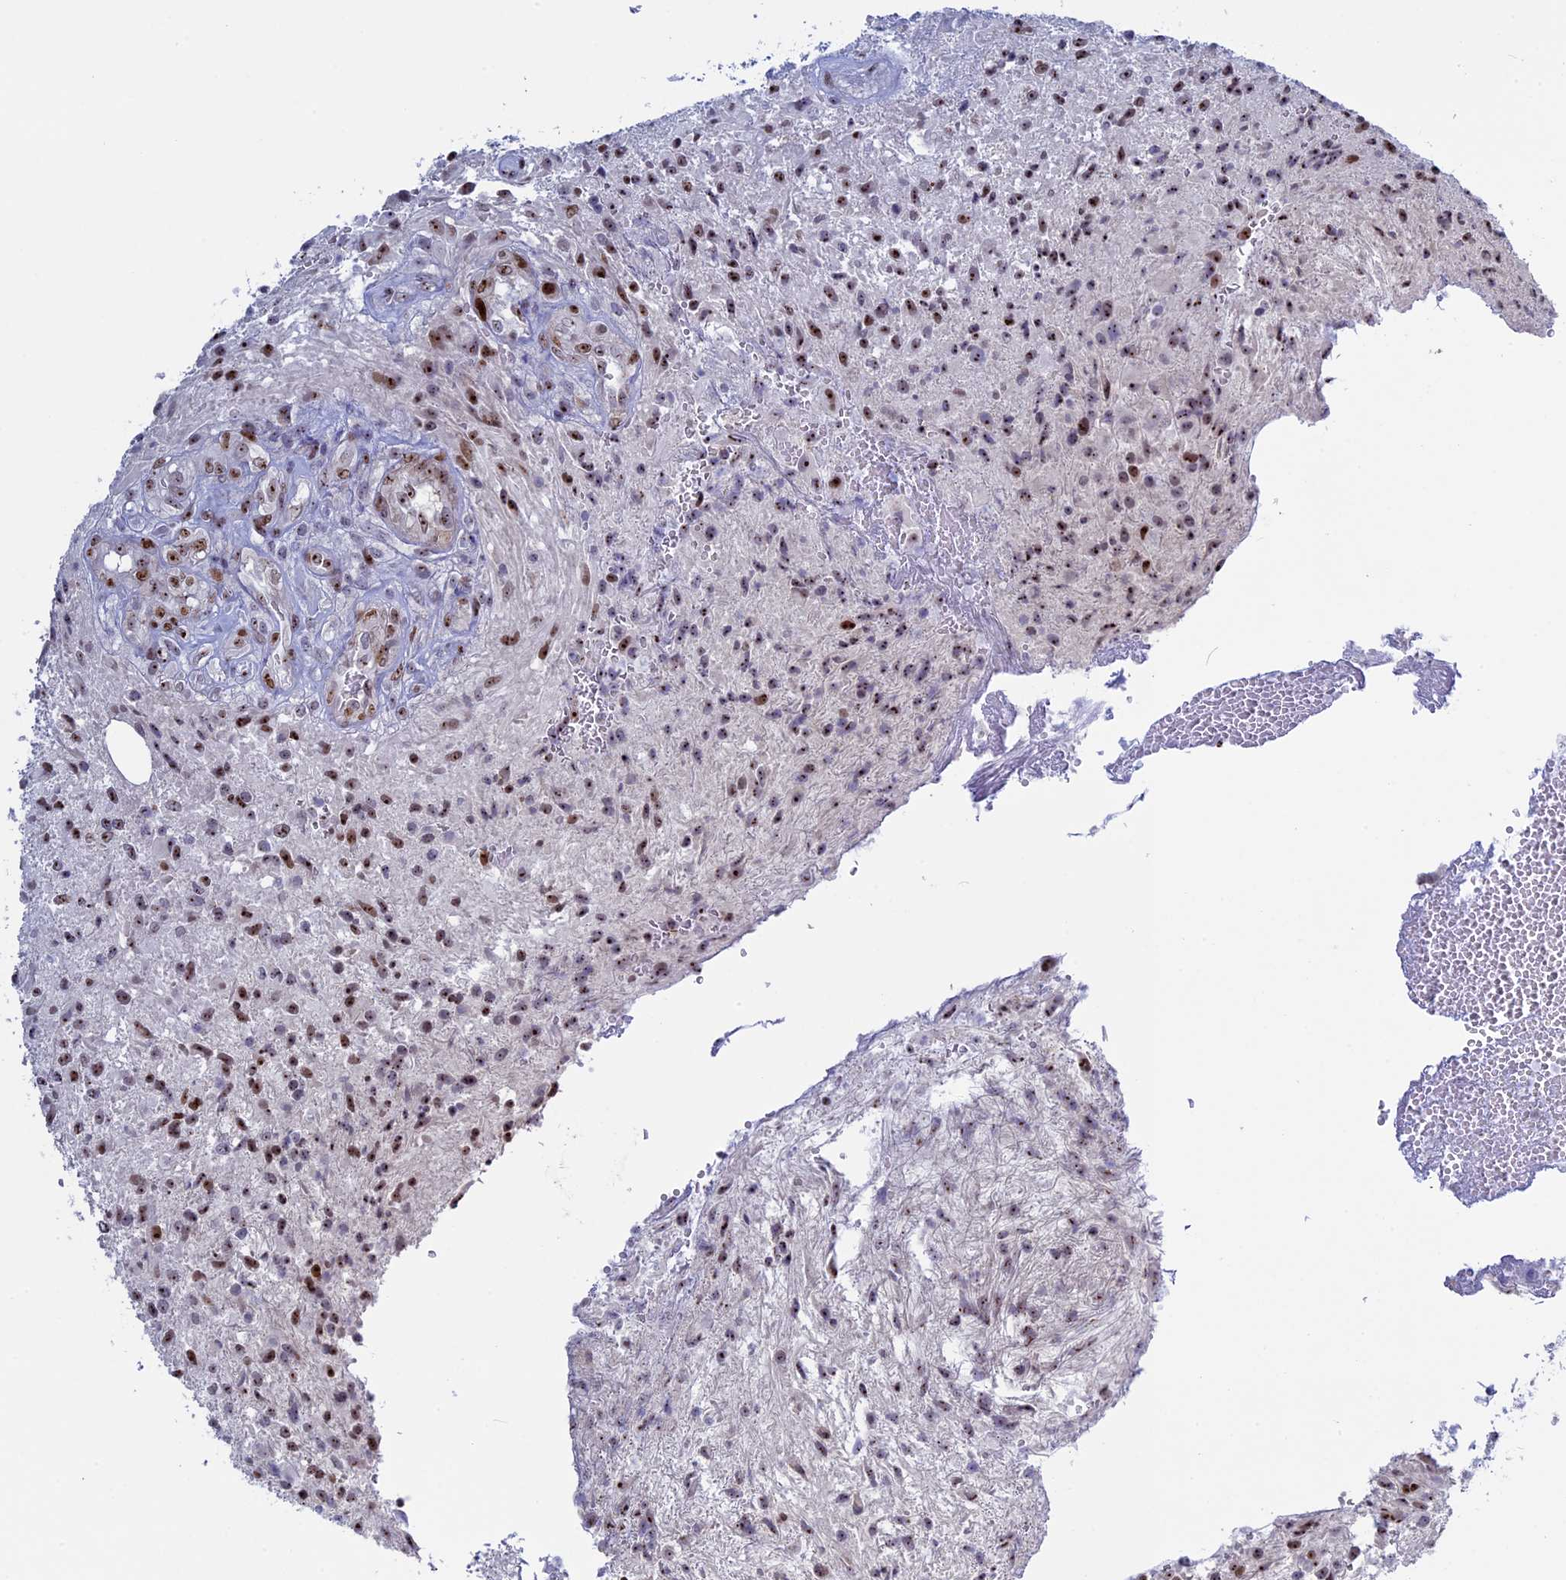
{"staining": {"intensity": "moderate", "quantity": ">75%", "location": "nuclear"}, "tissue": "glioma", "cell_type": "Tumor cells", "image_type": "cancer", "snomed": [{"axis": "morphology", "description": "Glioma, malignant, High grade"}, {"axis": "topography", "description": "Brain"}], "caption": "Immunohistochemistry photomicrograph of human glioma stained for a protein (brown), which displays medium levels of moderate nuclear positivity in approximately >75% of tumor cells.", "gene": "CCDC86", "patient": {"sex": "male", "age": 56}}